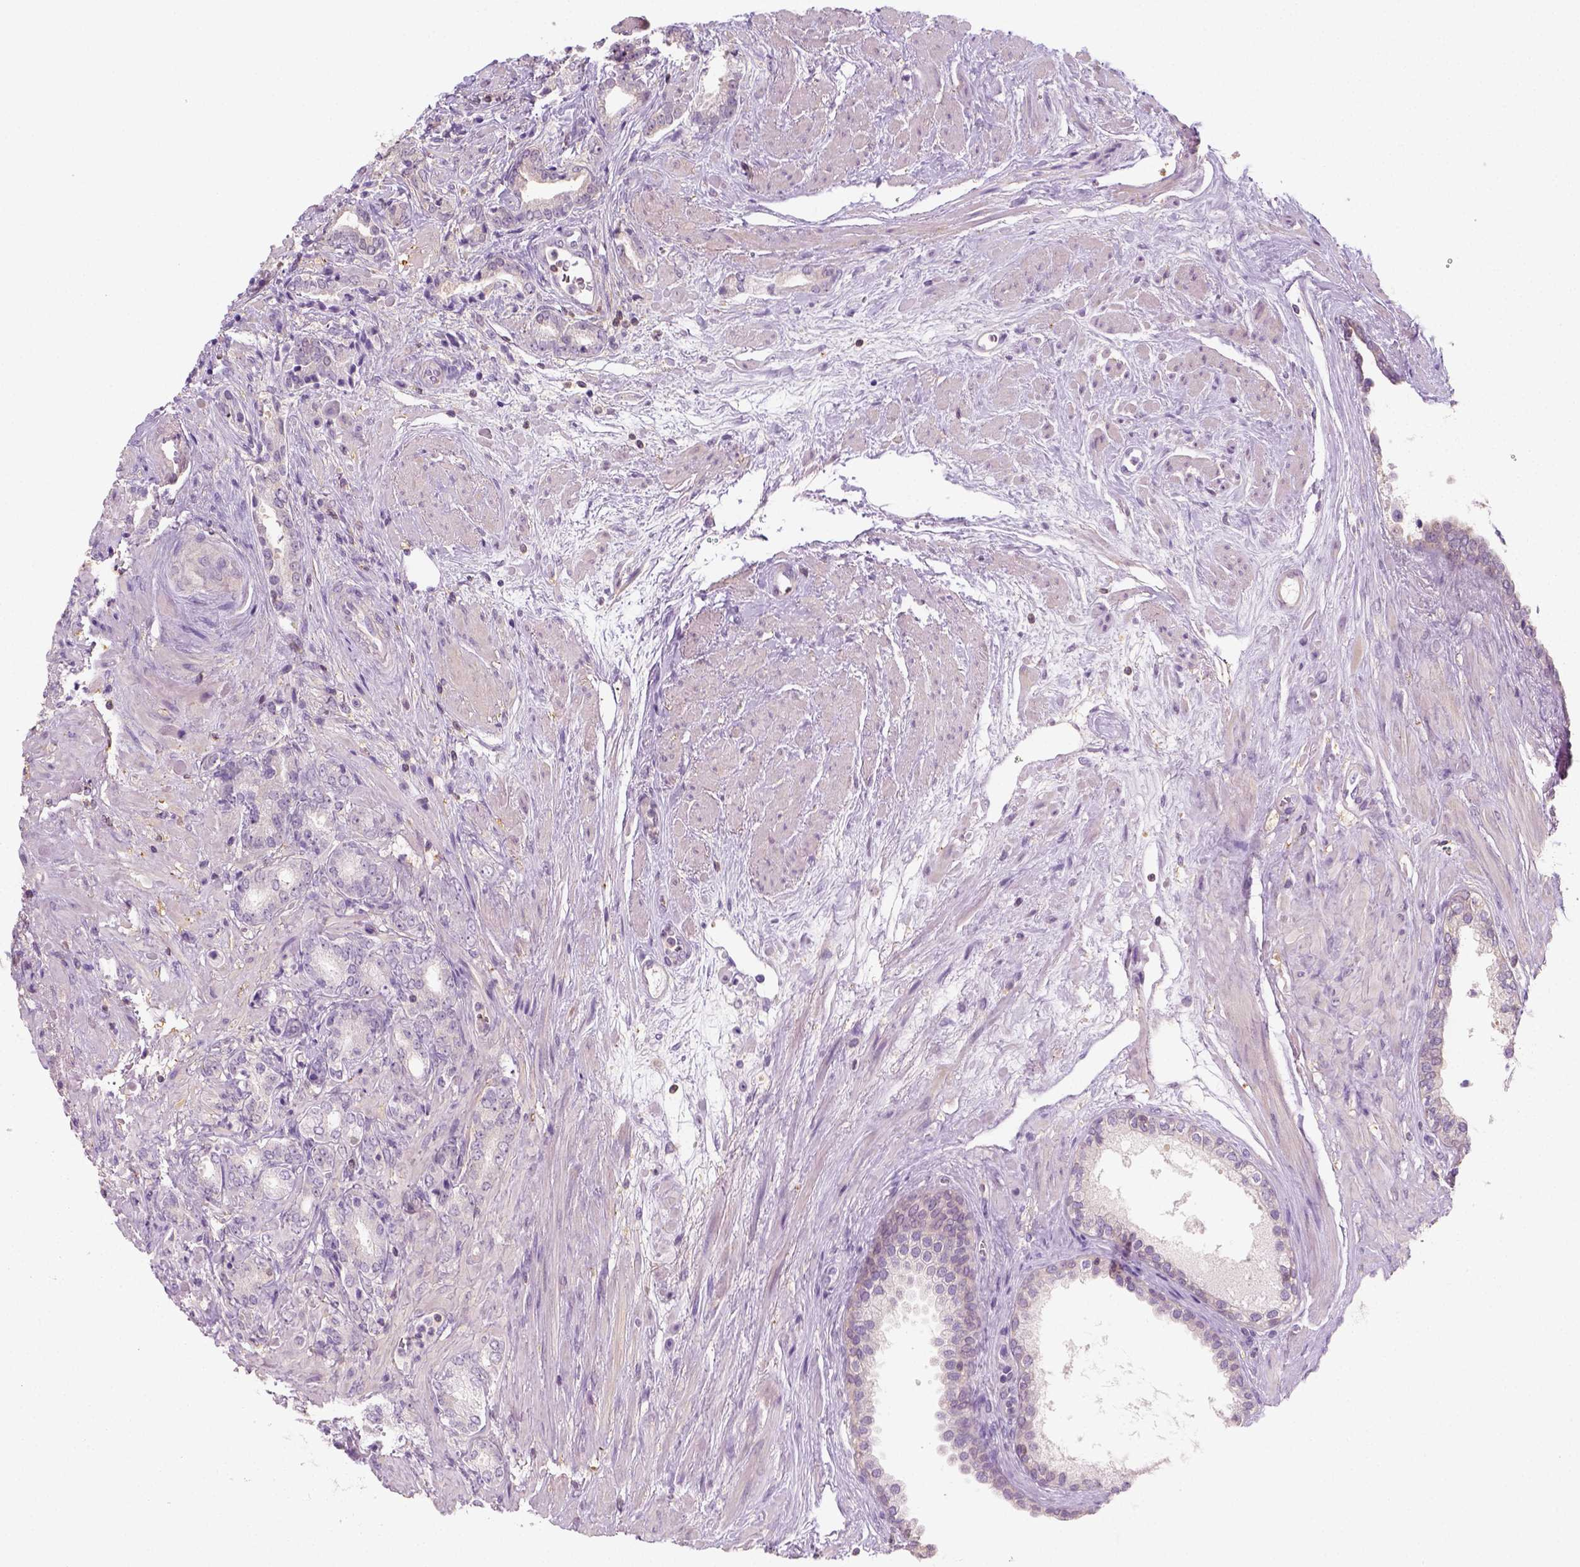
{"staining": {"intensity": "negative", "quantity": "none", "location": "none"}, "tissue": "prostate cancer", "cell_type": "Tumor cells", "image_type": "cancer", "snomed": [{"axis": "morphology", "description": "Adenocarcinoma, High grade"}, {"axis": "topography", "description": "Prostate"}], "caption": "A high-resolution histopathology image shows immunohistochemistry staining of prostate cancer, which exhibits no significant expression in tumor cells.", "gene": "EPHB1", "patient": {"sex": "male", "age": 56}}